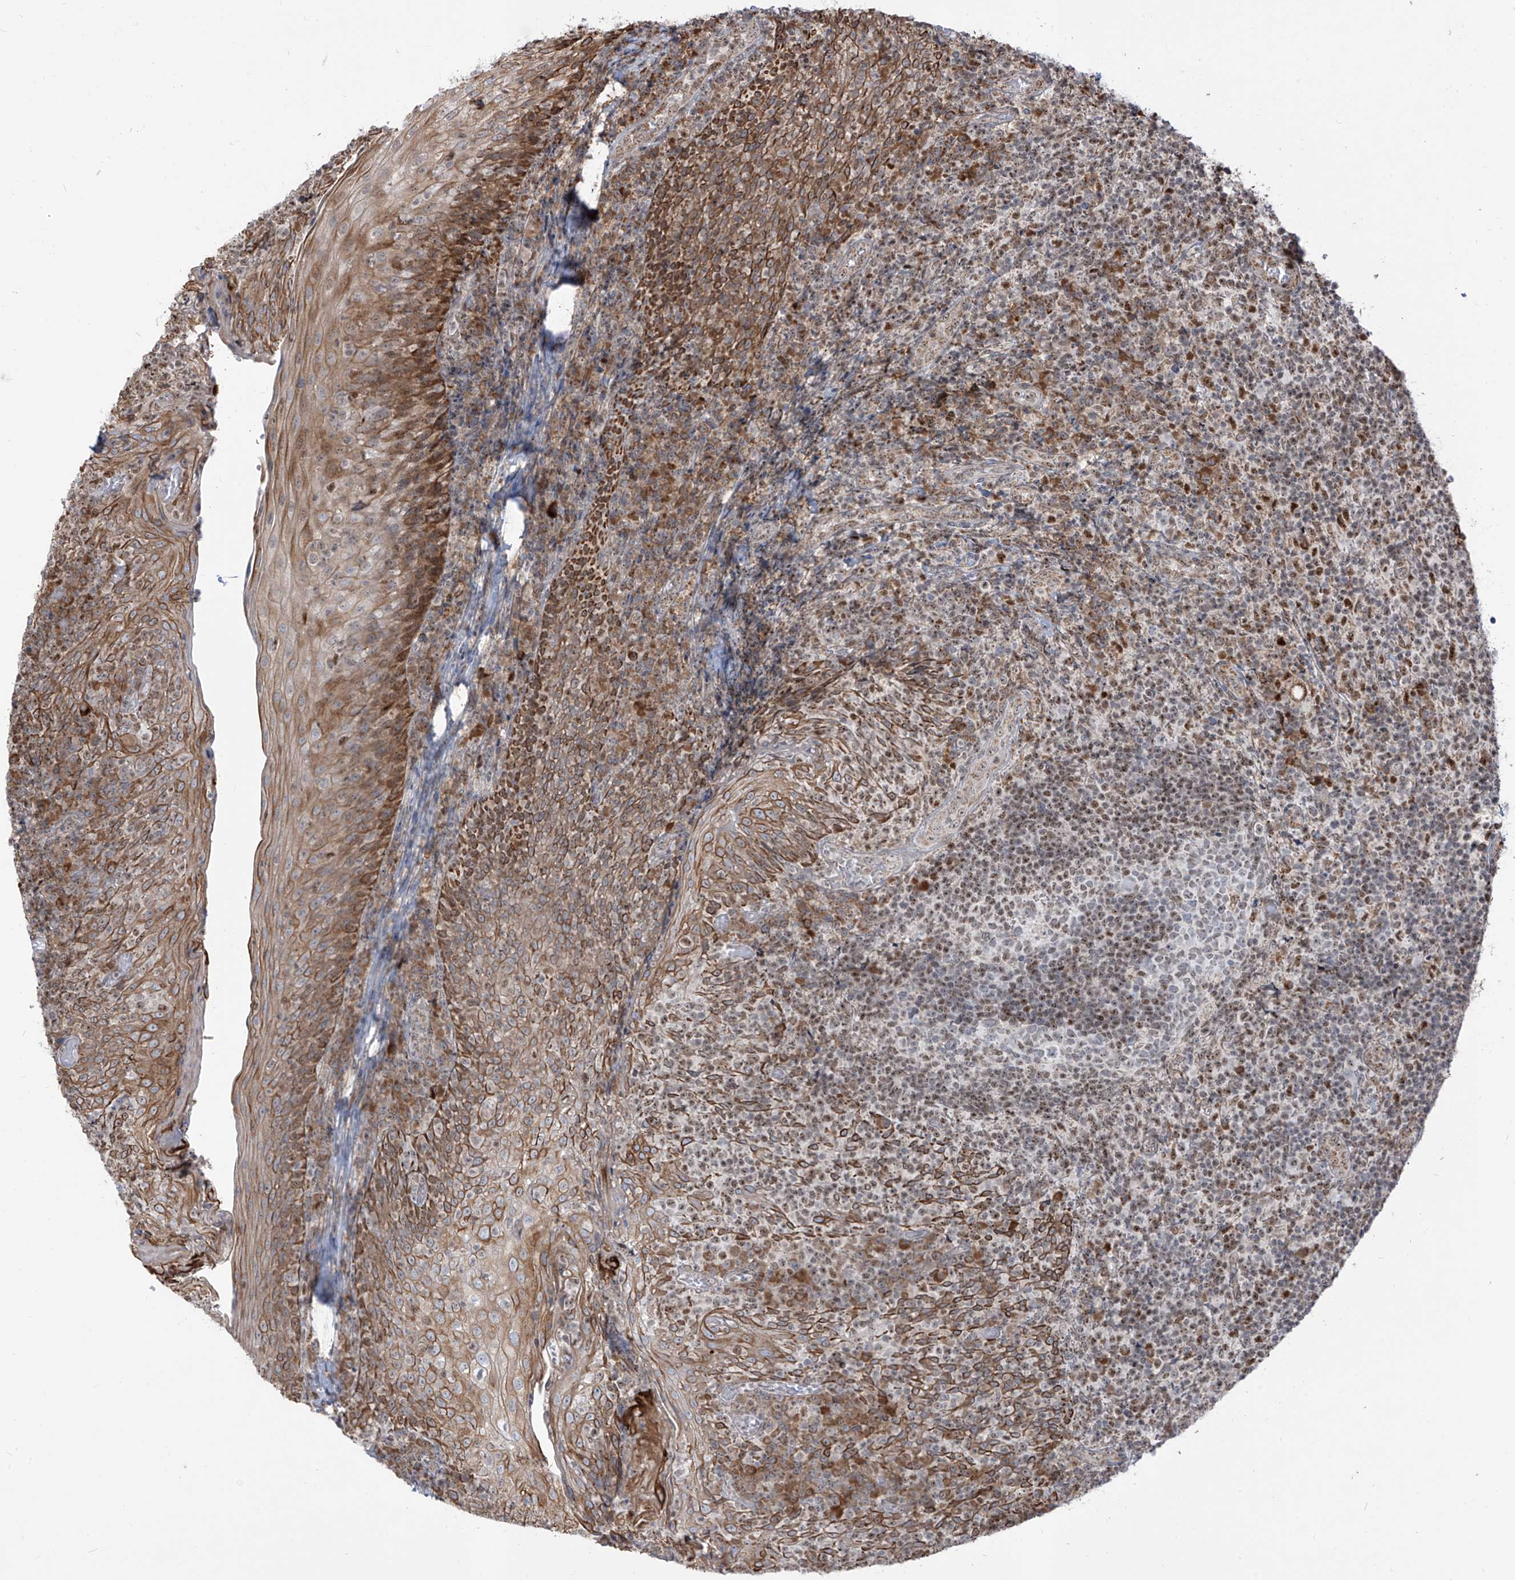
{"staining": {"intensity": "moderate", "quantity": "<25%", "location": "nuclear"}, "tissue": "tonsil", "cell_type": "Germinal center cells", "image_type": "normal", "snomed": [{"axis": "morphology", "description": "Normal tissue, NOS"}, {"axis": "topography", "description": "Tonsil"}], "caption": "Immunohistochemistry (IHC) histopathology image of unremarkable tonsil: human tonsil stained using IHC reveals low levels of moderate protein expression localized specifically in the nuclear of germinal center cells, appearing as a nuclear brown color.", "gene": "ZBTB8A", "patient": {"sex": "female", "age": 19}}